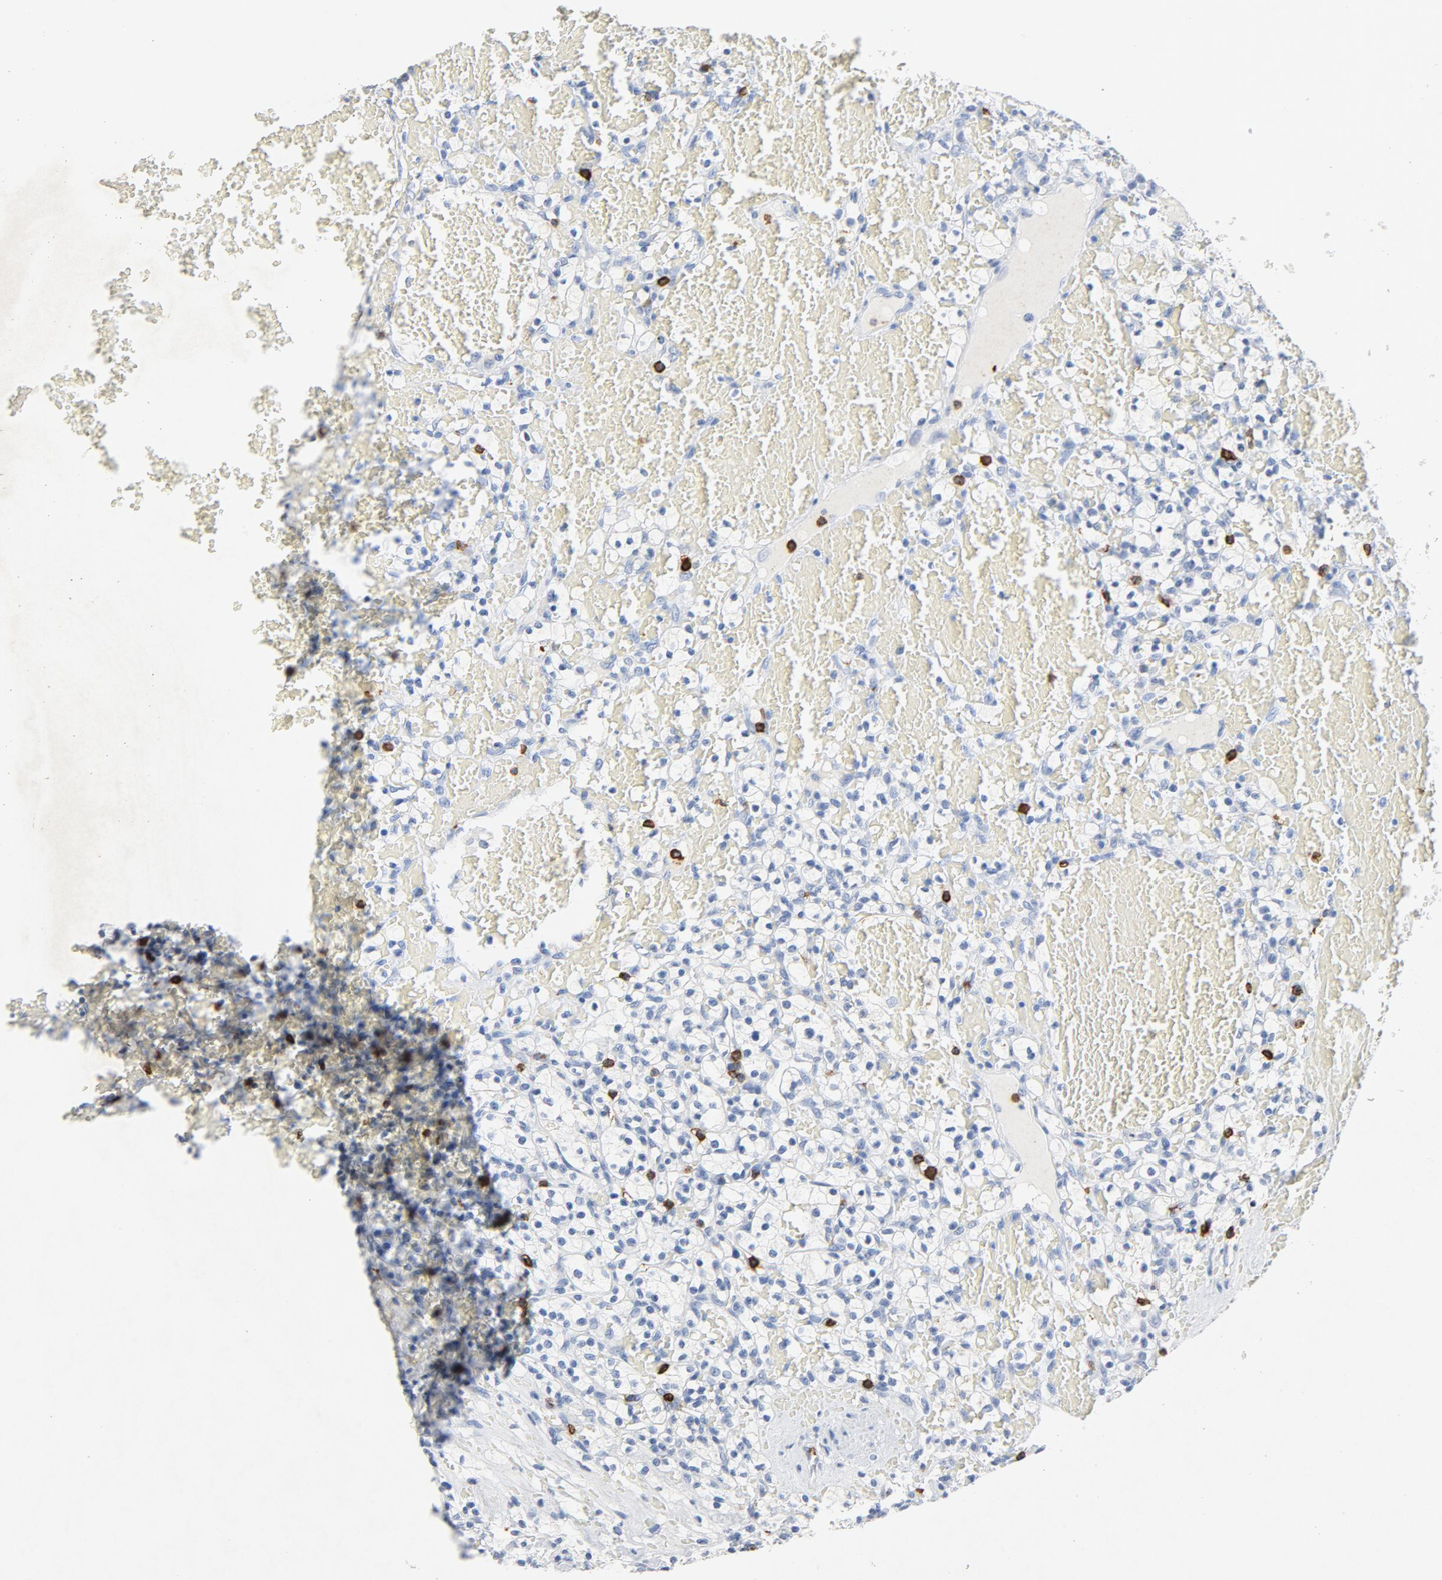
{"staining": {"intensity": "negative", "quantity": "none", "location": "none"}, "tissue": "renal cancer", "cell_type": "Tumor cells", "image_type": "cancer", "snomed": [{"axis": "morphology", "description": "Adenocarcinoma, NOS"}, {"axis": "topography", "description": "Kidney"}], "caption": "There is no significant staining in tumor cells of renal cancer (adenocarcinoma). Brightfield microscopy of IHC stained with DAB (3,3'-diaminobenzidine) (brown) and hematoxylin (blue), captured at high magnification.", "gene": "PTPRB", "patient": {"sex": "female", "age": 60}}